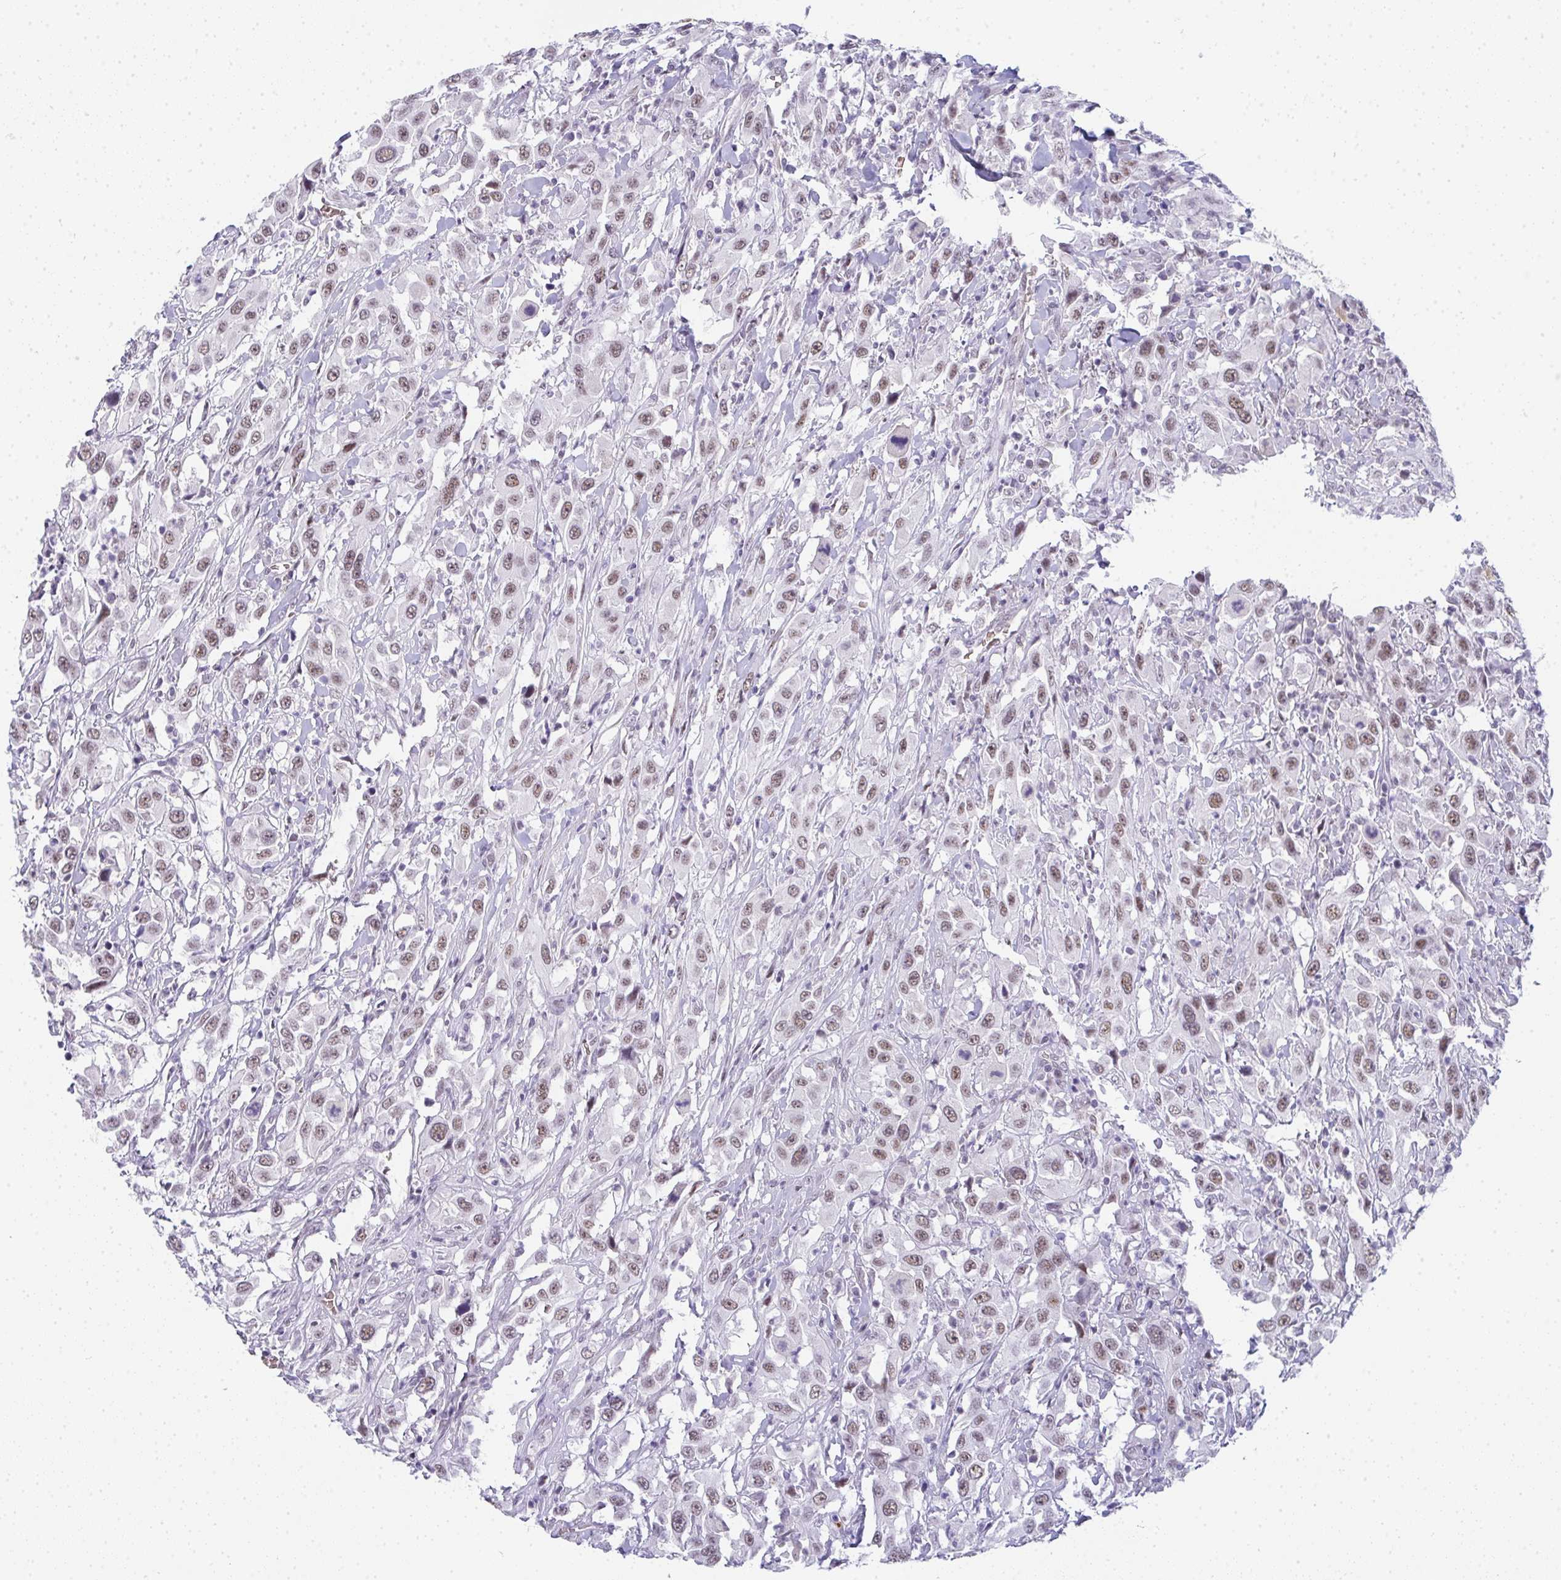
{"staining": {"intensity": "moderate", "quantity": ">75%", "location": "nuclear"}, "tissue": "urothelial cancer", "cell_type": "Tumor cells", "image_type": "cancer", "snomed": [{"axis": "morphology", "description": "Urothelial carcinoma, High grade"}, {"axis": "topography", "description": "Urinary bladder"}], "caption": "Urothelial carcinoma (high-grade) stained for a protein (brown) demonstrates moderate nuclear positive expression in about >75% of tumor cells.", "gene": "TNMD", "patient": {"sex": "male", "age": 61}}